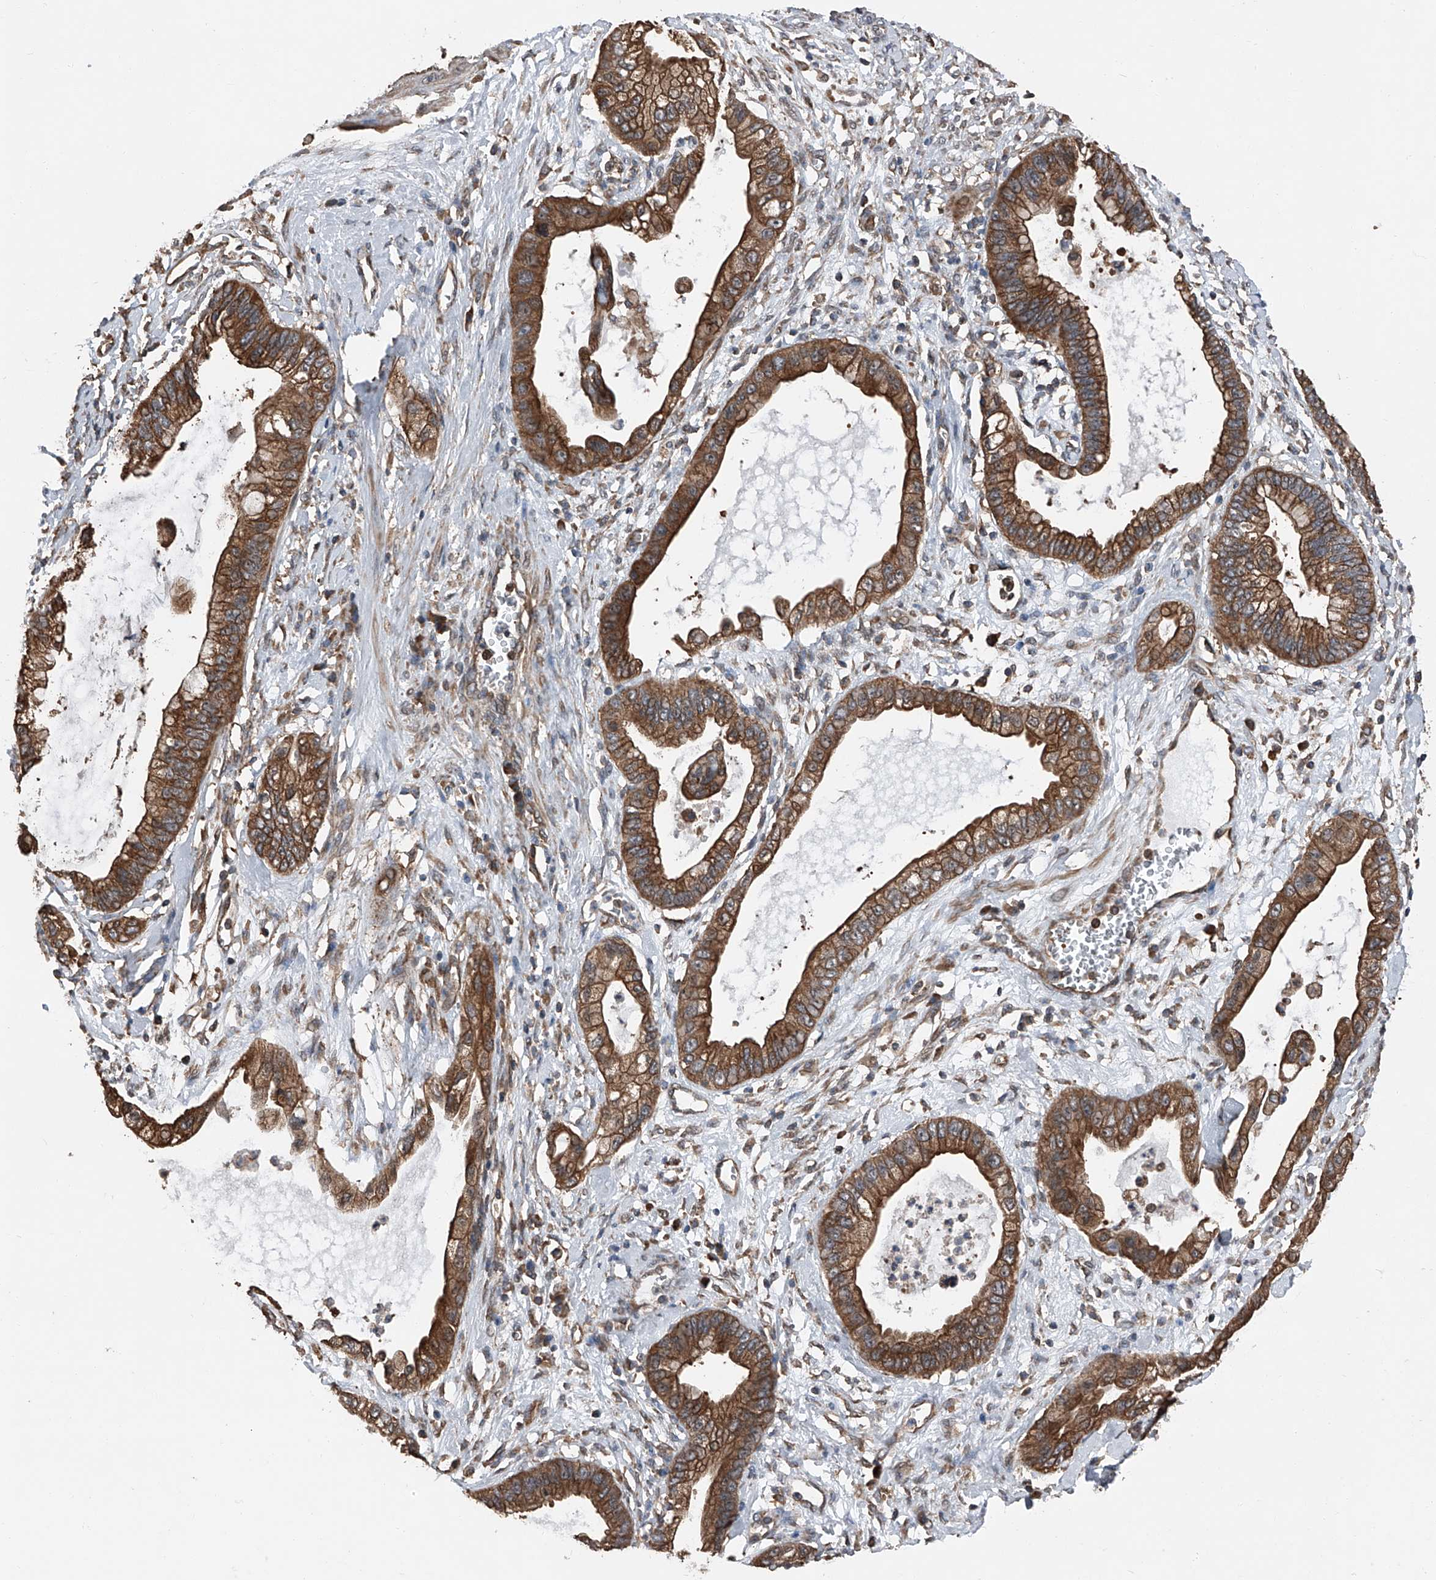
{"staining": {"intensity": "strong", "quantity": ">75%", "location": "cytoplasmic/membranous"}, "tissue": "cervical cancer", "cell_type": "Tumor cells", "image_type": "cancer", "snomed": [{"axis": "morphology", "description": "Adenocarcinoma, NOS"}, {"axis": "topography", "description": "Cervix"}], "caption": "Cervical cancer stained with immunohistochemistry (IHC) reveals strong cytoplasmic/membranous positivity in approximately >75% of tumor cells. (Brightfield microscopy of DAB IHC at high magnification).", "gene": "KCNJ2", "patient": {"sex": "female", "age": 44}}